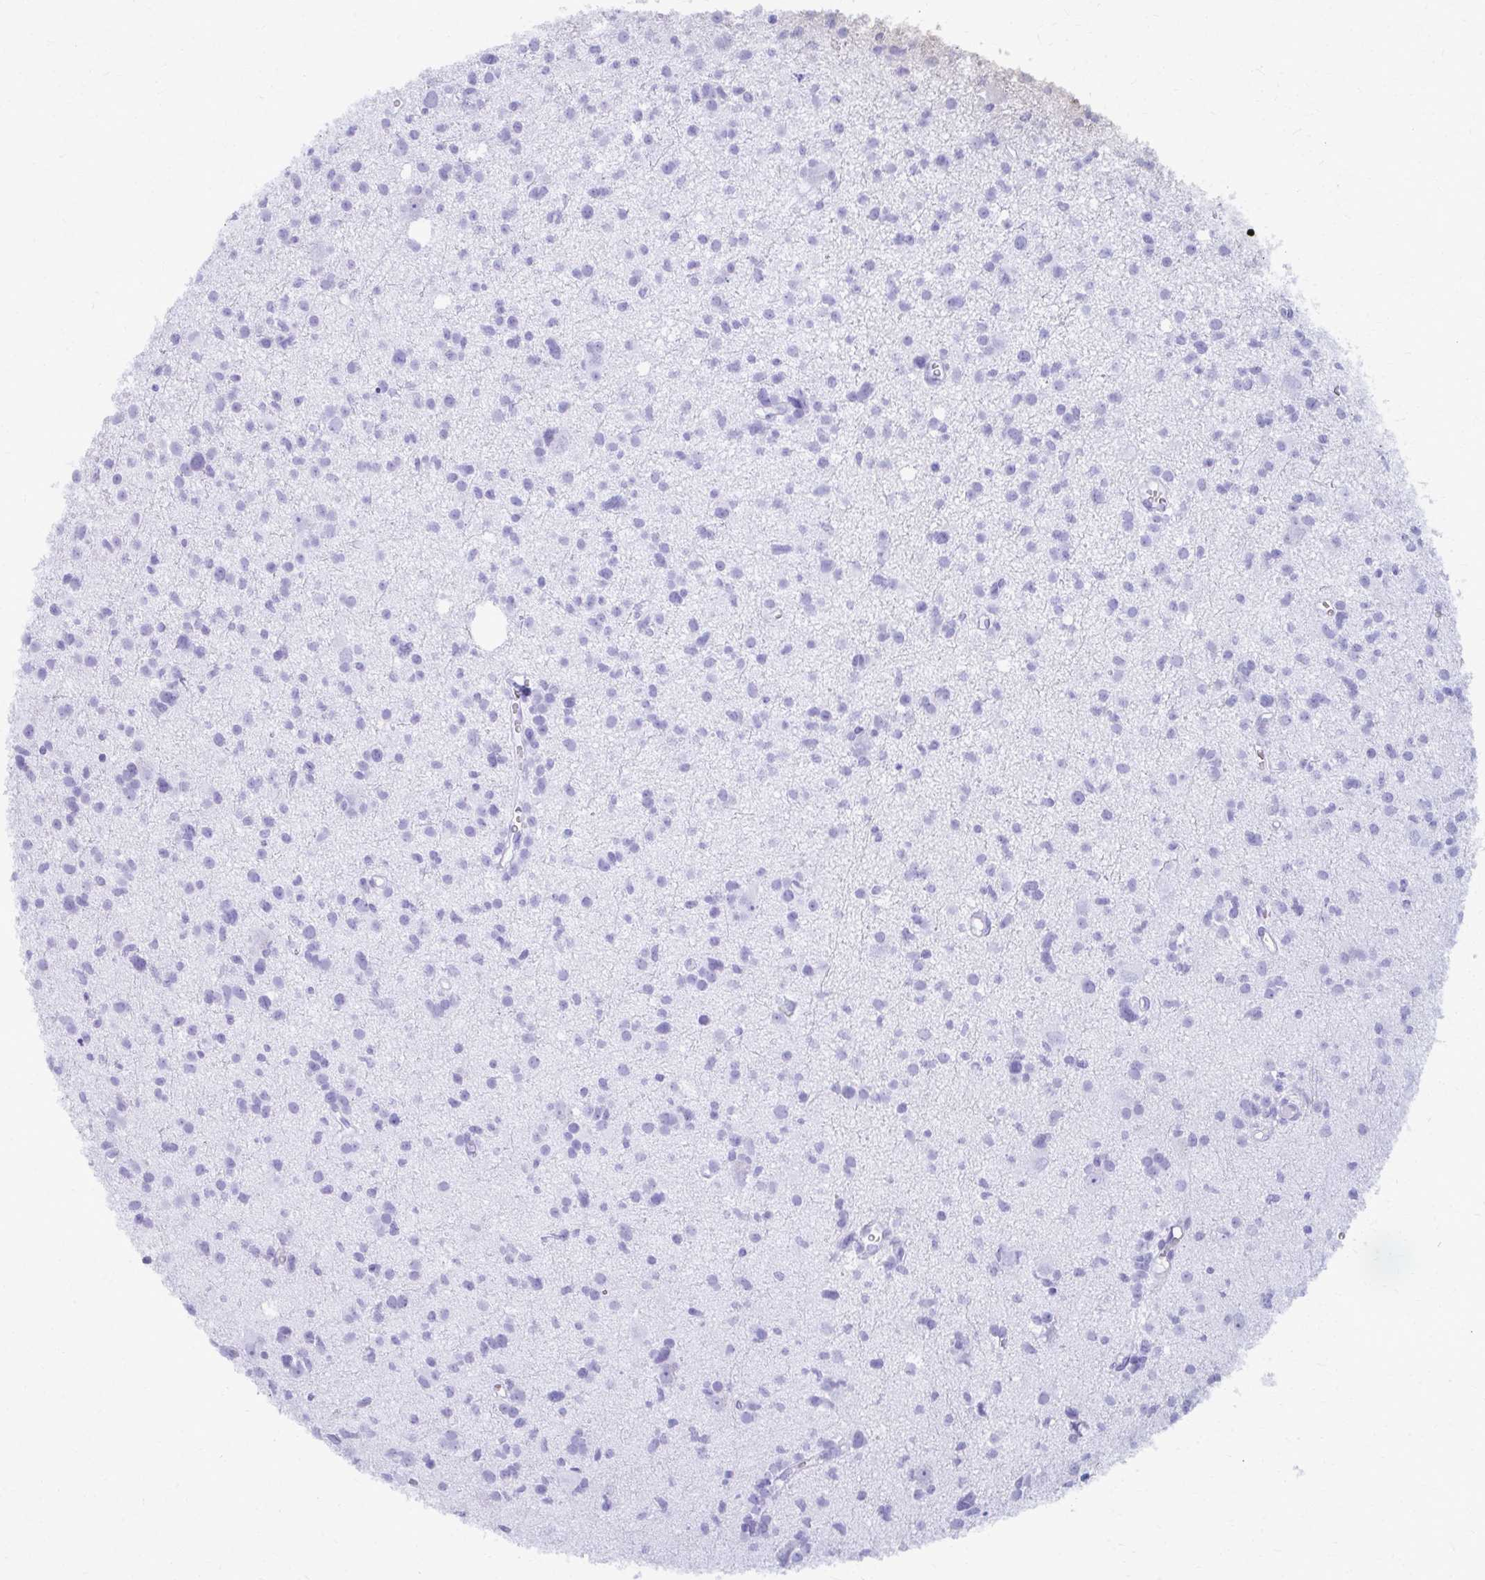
{"staining": {"intensity": "negative", "quantity": "none", "location": "none"}, "tissue": "glioma", "cell_type": "Tumor cells", "image_type": "cancer", "snomed": [{"axis": "morphology", "description": "Glioma, malignant, High grade"}, {"axis": "topography", "description": "Brain"}], "caption": "Immunohistochemistry photomicrograph of malignant high-grade glioma stained for a protein (brown), which shows no staining in tumor cells.", "gene": "MAF1", "patient": {"sex": "male", "age": 23}}